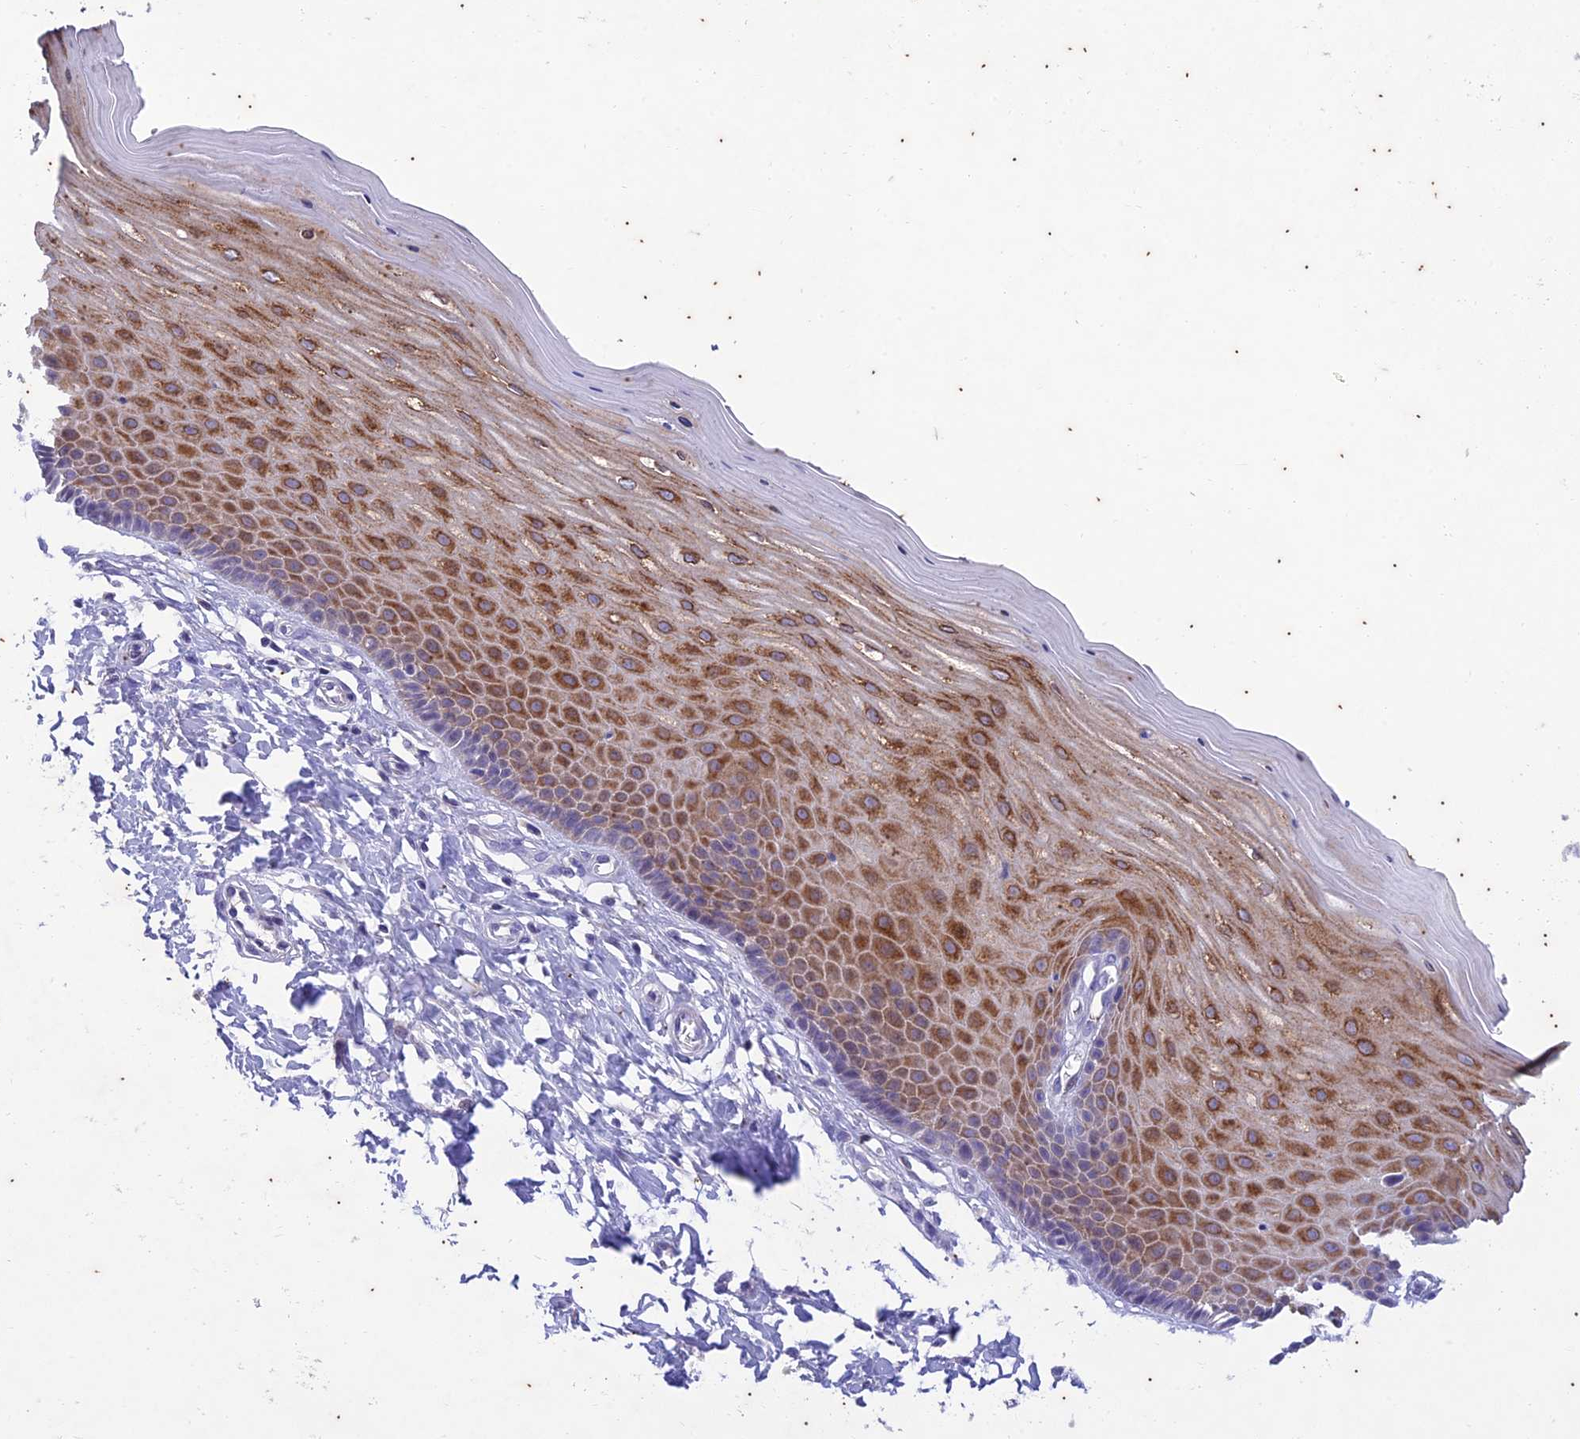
{"staining": {"intensity": "negative", "quantity": "none", "location": "none"}, "tissue": "cervix", "cell_type": "Glandular cells", "image_type": "normal", "snomed": [{"axis": "morphology", "description": "Normal tissue, NOS"}, {"axis": "topography", "description": "Cervix"}], "caption": "A photomicrograph of human cervix is negative for staining in glandular cells. The staining was performed using DAB to visualize the protein expression in brown, while the nuclei were stained in blue with hematoxylin (Magnification: 20x).", "gene": "TMEM40", "patient": {"sex": "female", "age": 55}}